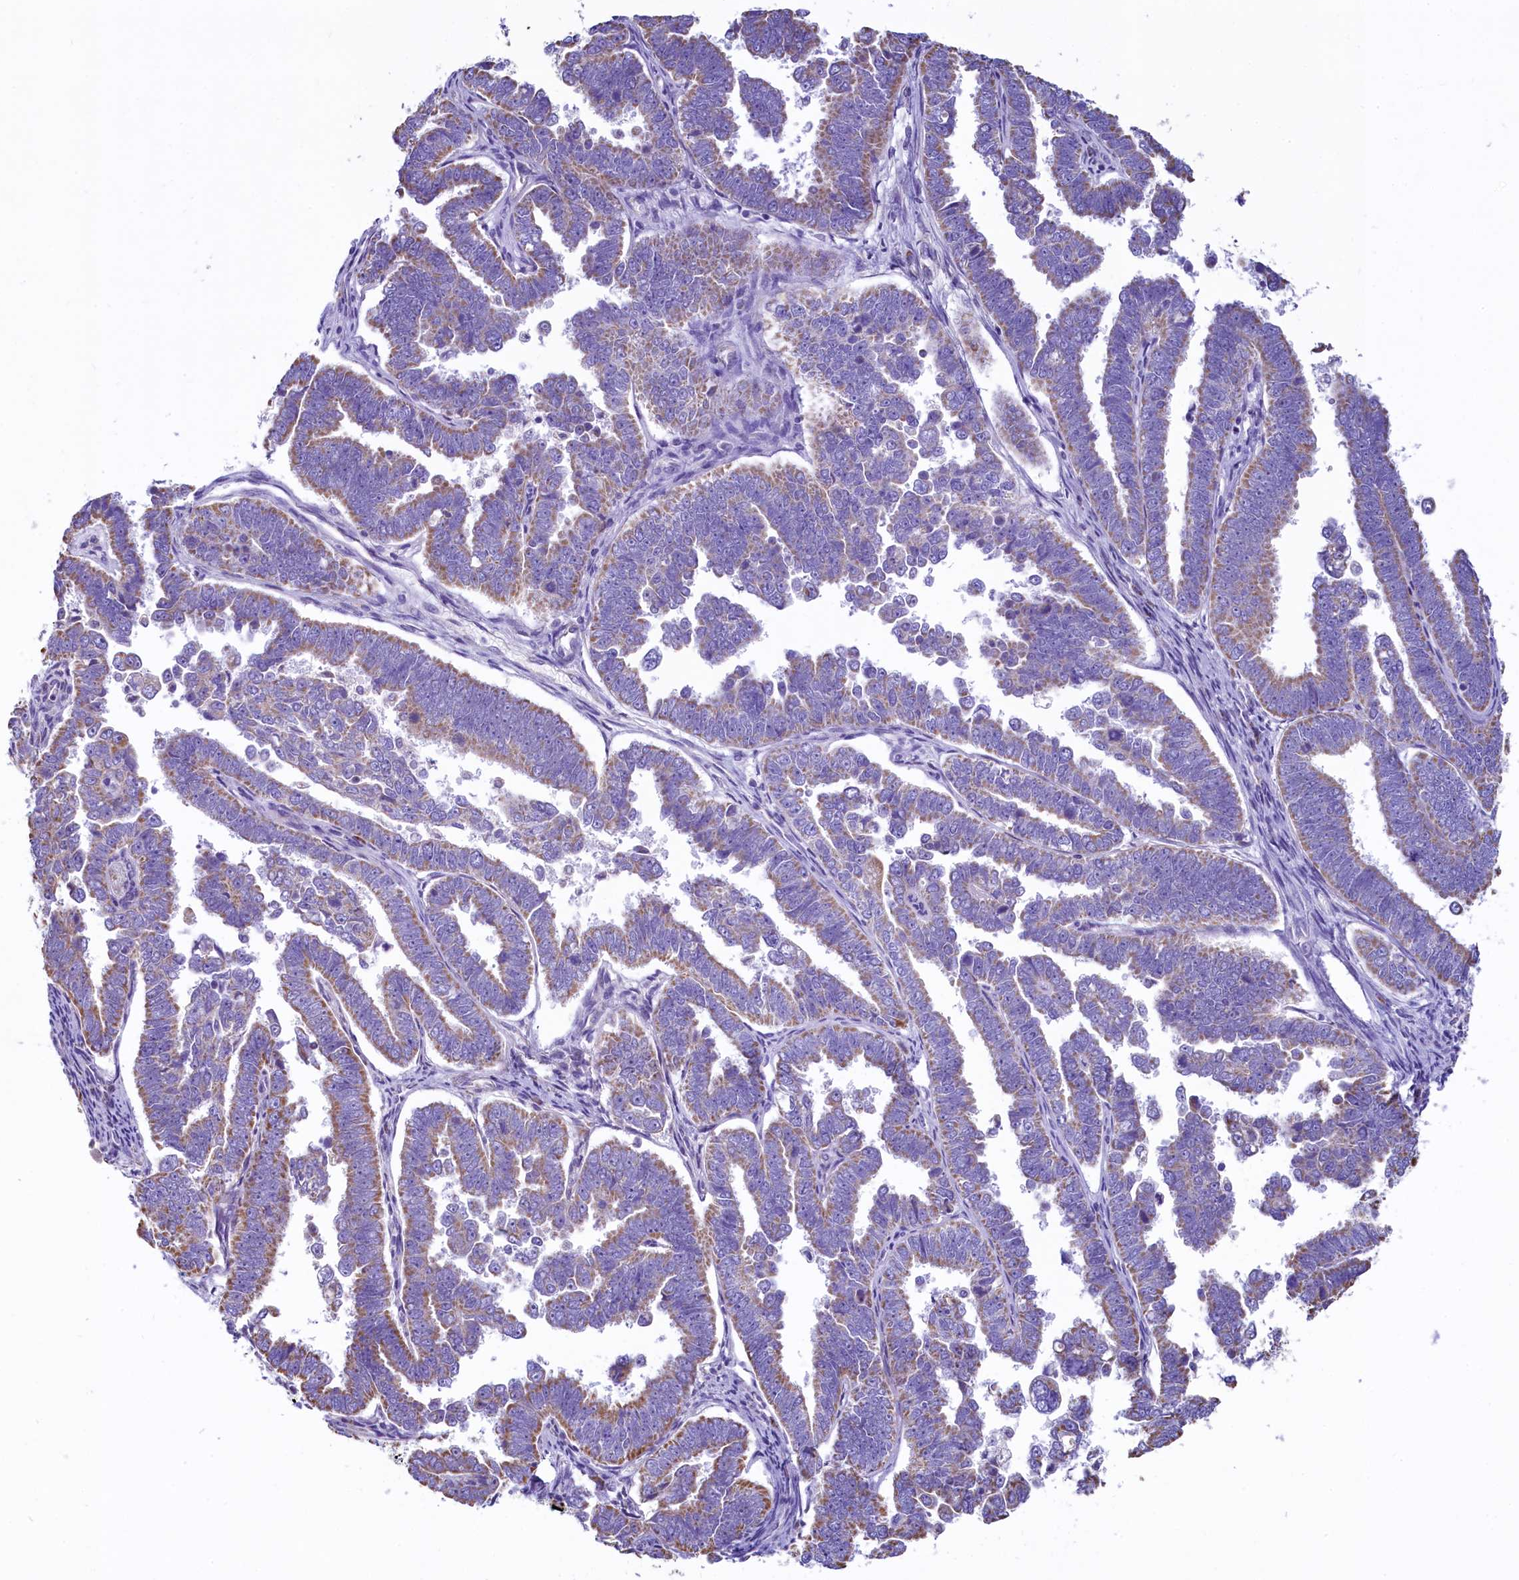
{"staining": {"intensity": "moderate", "quantity": "25%-75%", "location": "cytoplasmic/membranous"}, "tissue": "endometrial cancer", "cell_type": "Tumor cells", "image_type": "cancer", "snomed": [{"axis": "morphology", "description": "Adenocarcinoma, NOS"}, {"axis": "topography", "description": "Endometrium"}], "caption": "Endometrial cancer (adenocarcinoma) stained with a brown dye demonstrates moderate cytoplasmic/membranous positive positivity in about 25%-75% of tumor cells.", "gene": "IDH3A", "patient": {"sex": "female", "age": 75}}